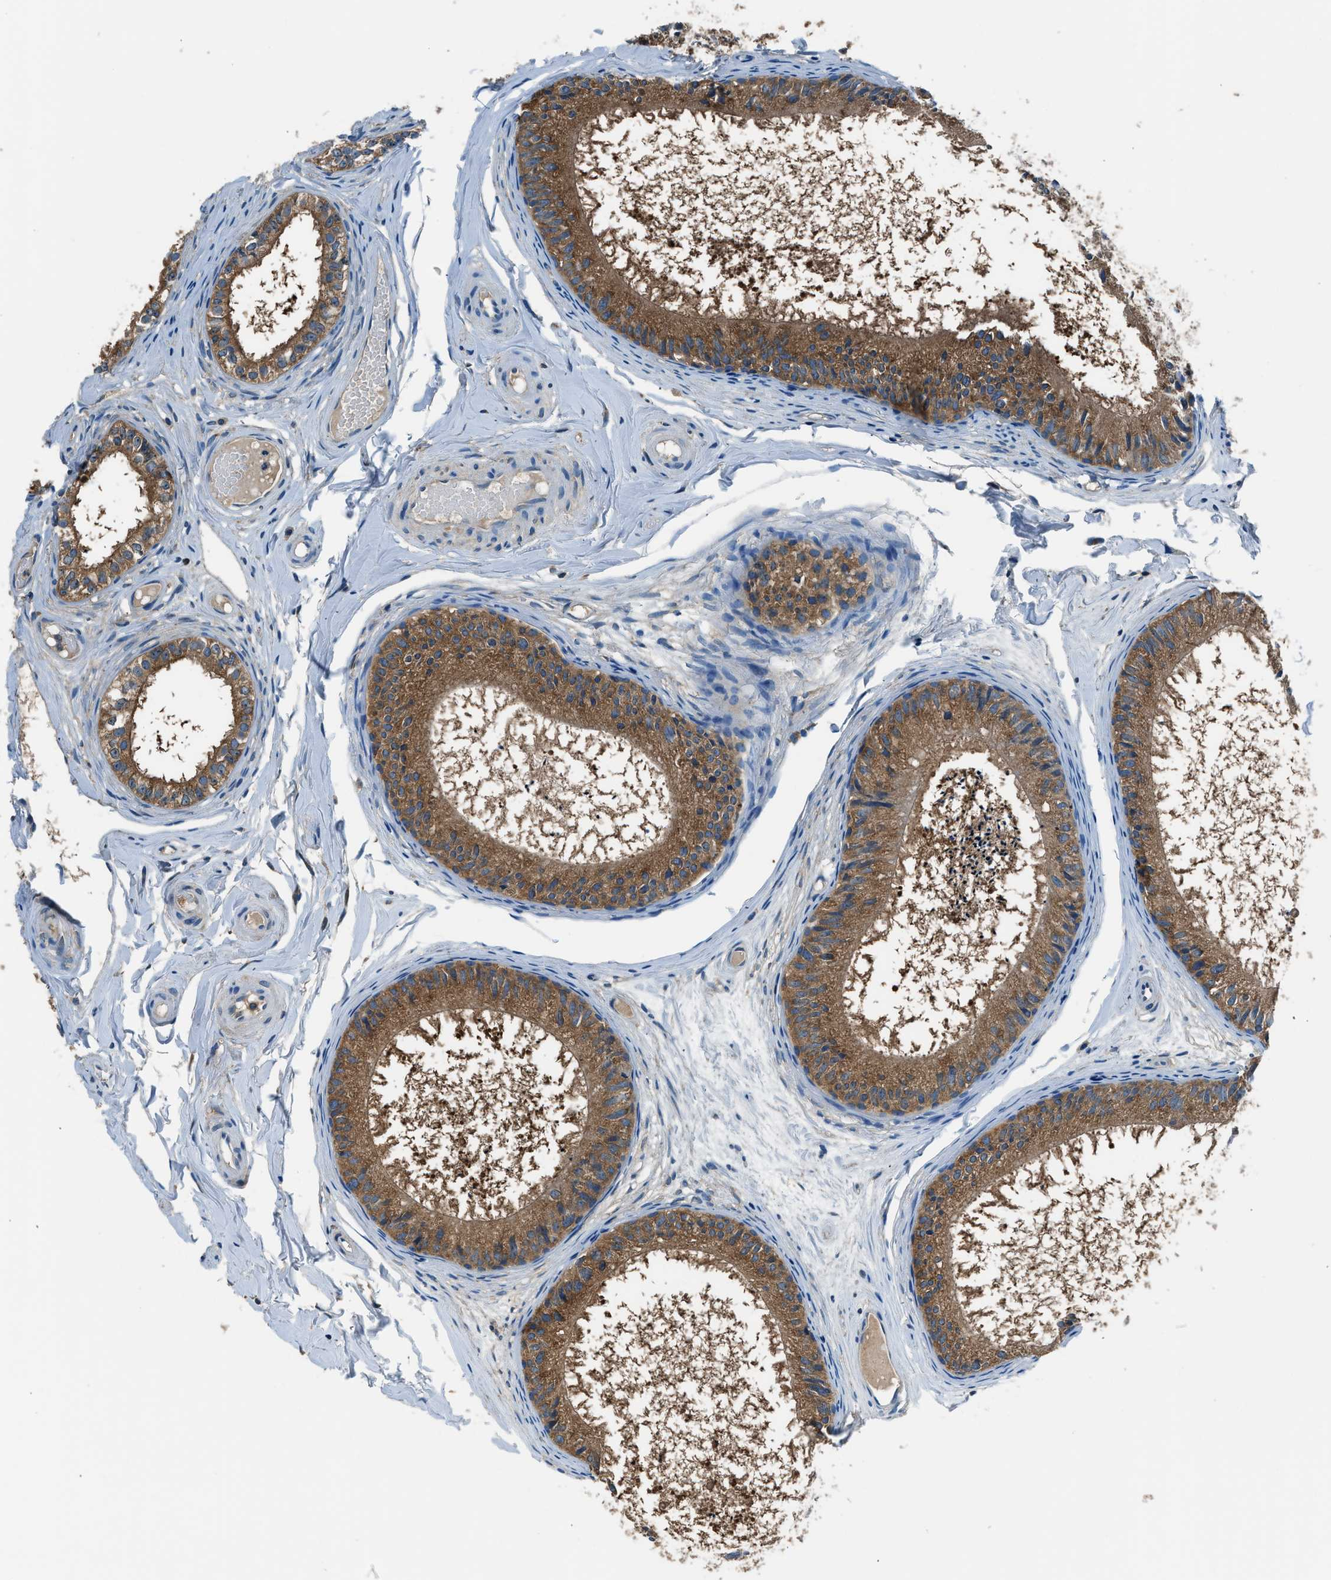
{"staining": {"intensity": "strong", "quantity": ">75%", "location": "cytoplasmic/membranous"}, "tissue": "epididymis", "cell_type": "Glandular cells", "image_type": "normal", "snomed": [{"axis": "morphology", "description": "Normal tissue, NOS"}, {"axis": "topography", "description": "Epididymis"}], "caption": "Immunohistochemical staining of unremarkable human epididymis displays >75% levels of strong cytoplasmic/membranous protein expression in approximately >75% of glandular cells.", "gene": "ARFGAP2", "patient": {"sex": "male", "age": 46}}